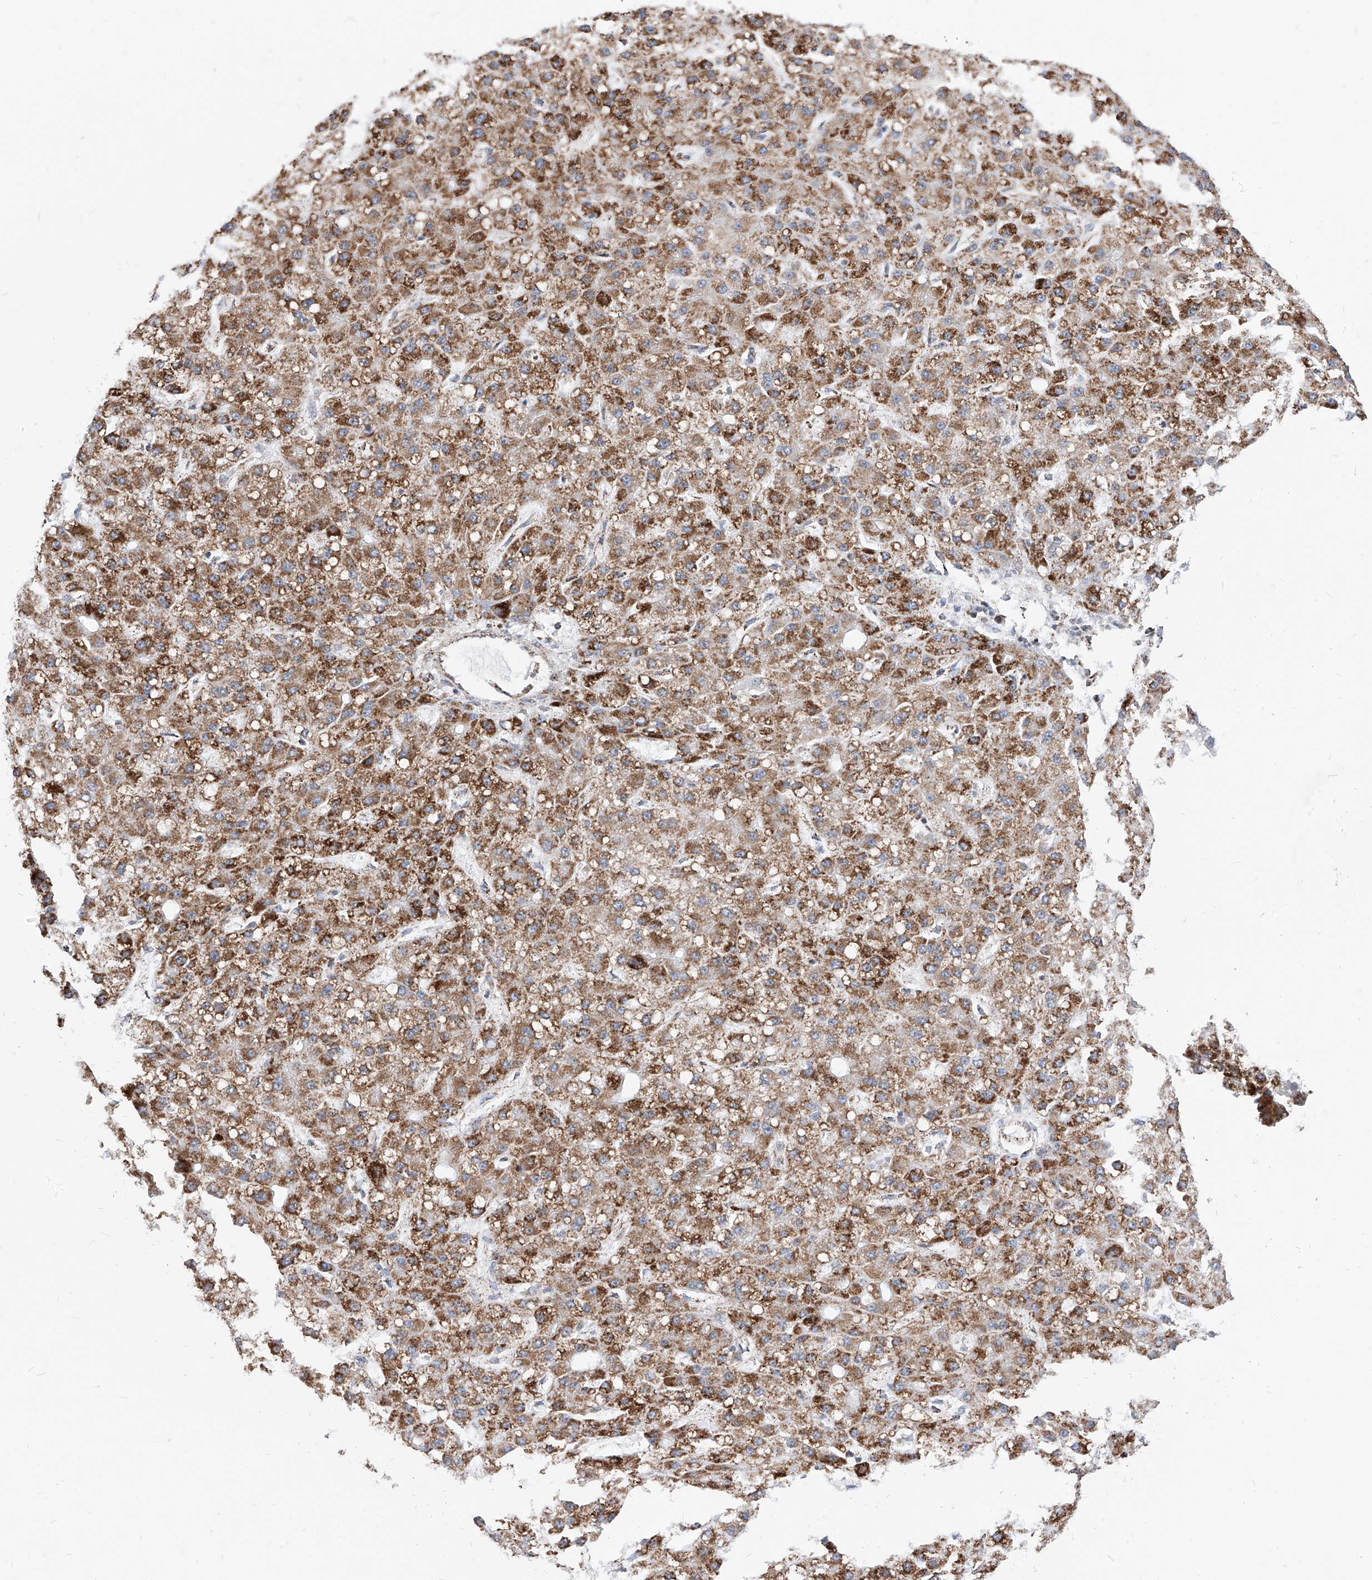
{"staining": {"intensity": "strong", "quantity": ">75%", "location": "cytoplasmic/membranous"}, "tissue": "liver cancer", "cell_type": "Tumor cells", "image_type": "cancer", "snomed": [{"axis": "morphology", "description": "Carcinoma, Hepatocellular, NOS"}, {"axis": "topography", "description": "Liver"}], "caption": "Protein staining of liver cancer (hepatocellular carcinoma) tissue displays strong cytoplasmic/membranous expression in approximately >75% of tumor cells.", "gene": "COX5B", "patient": {"sex": "male", "age": 67}}